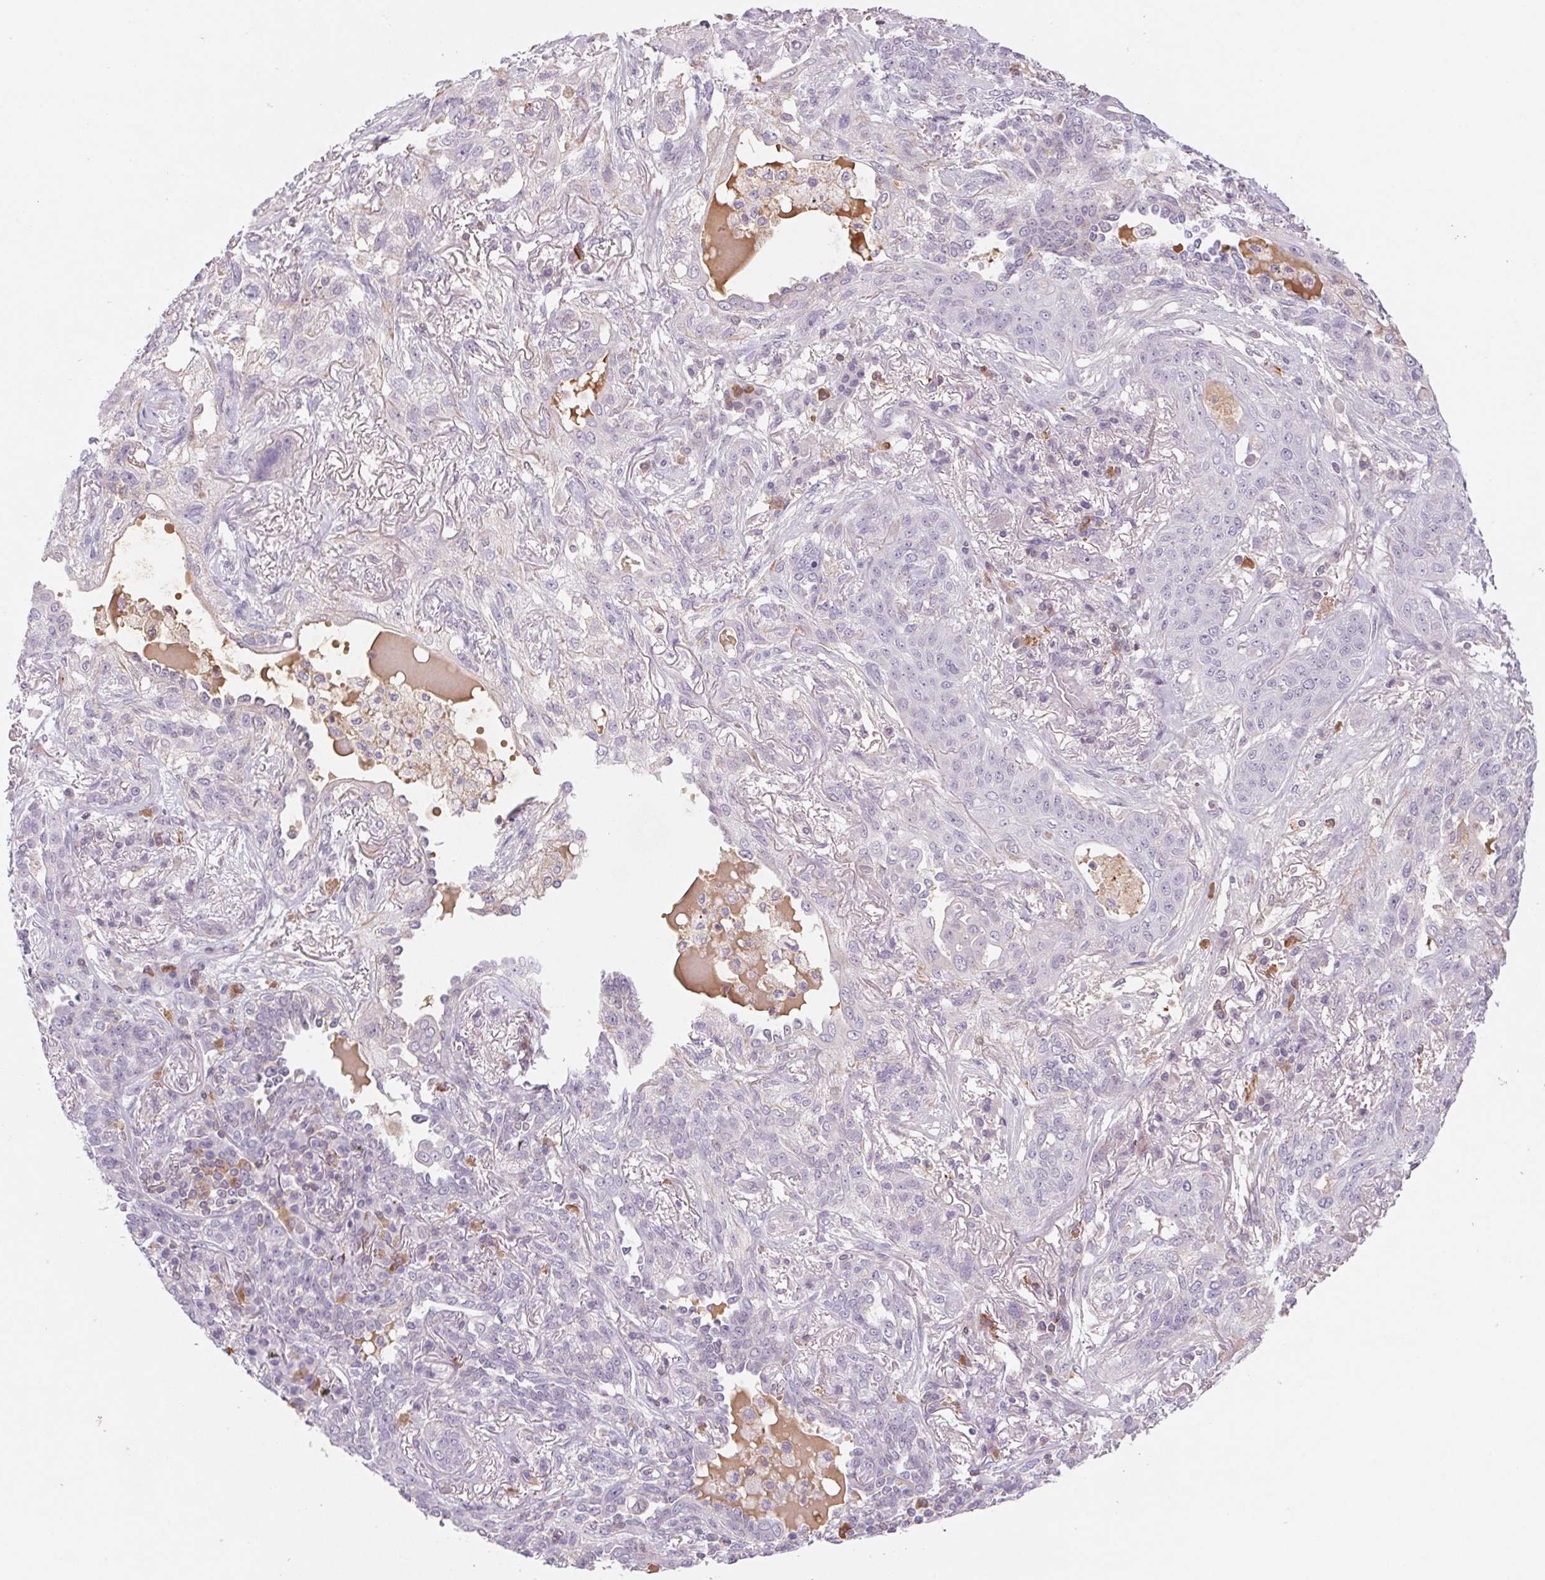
{"staining": {"intensity": "negative", "quantity": "none", "location": "none"}, "tissue": "lung cancer", "cell_type": "Tumor cells", "image_type": "cancer", "snomed": [{"axis": "morphology", "description": "Squamous cell carcinoma, NOS"}, {"axis": "topography", "description": "Lung"}], "caption": "IHC image of neoplastic tissue: human lung cancer stained with DAB (3,3'-diaminobenzidine) displays no significant protein positivity in tumor cells.", "gene": "KIF26A", "patient": {"sex": "female", "age": 70}}